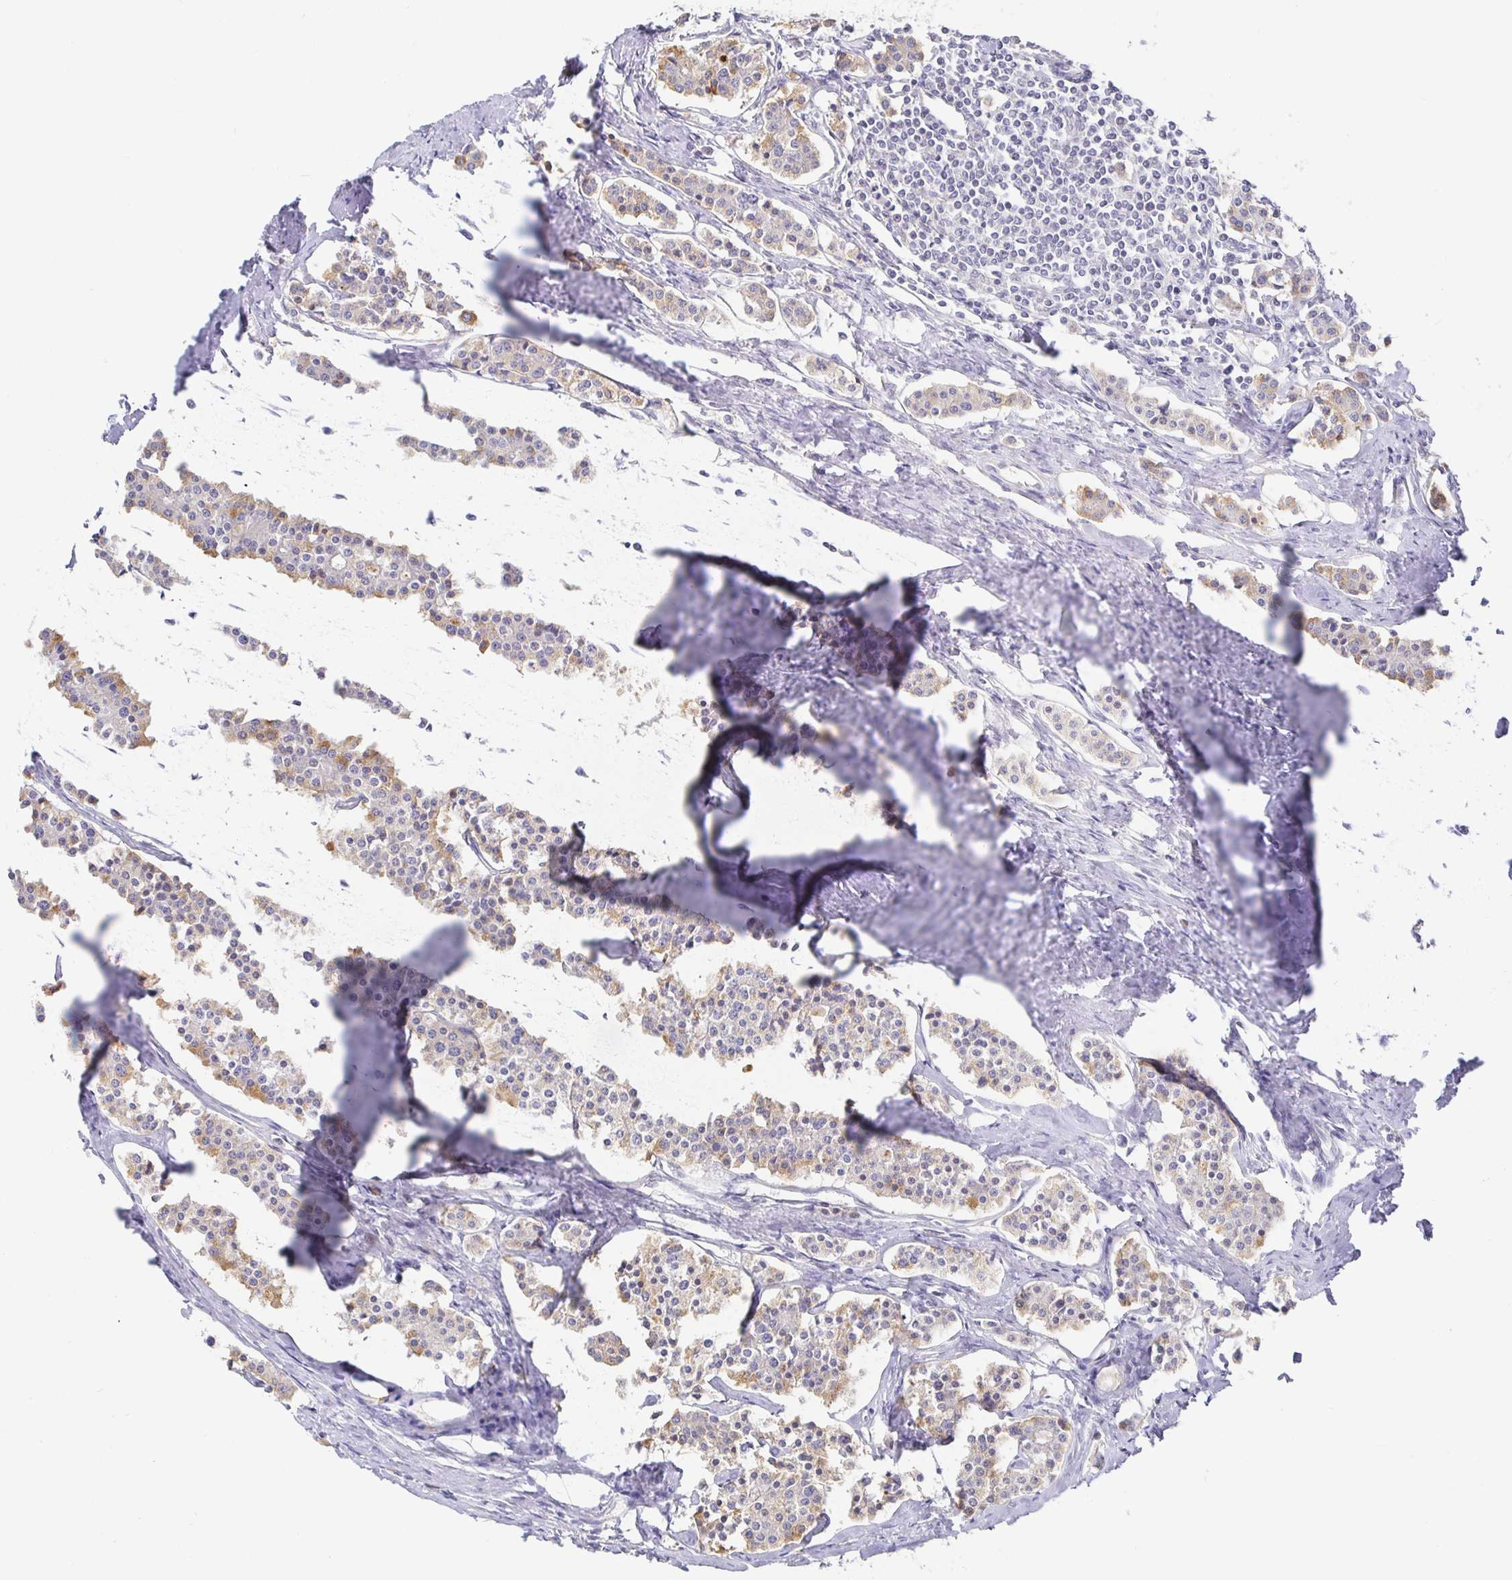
{"staining": {"intensity": "weak", "quantity": "<25%", "location": "cytoplasmic/membranous"}, "tissue": "carcinoid", "cell_type": "Tumor cells", "image_type": "cancer", "snomed": [{"axis": "morphology", "description": "Carcinoid, malignant, NOS"}, {"axis": "topography", "description": "Small intestine"}], "caption": "This photomicrograph is of carcinoid (malignant) stained with IHC to label a protein in brown with the nuclei are counter-stained blue. There is no staining in tumor cells.", "gene": "CIT", "patient": {"sex": "male", "age": 63}}